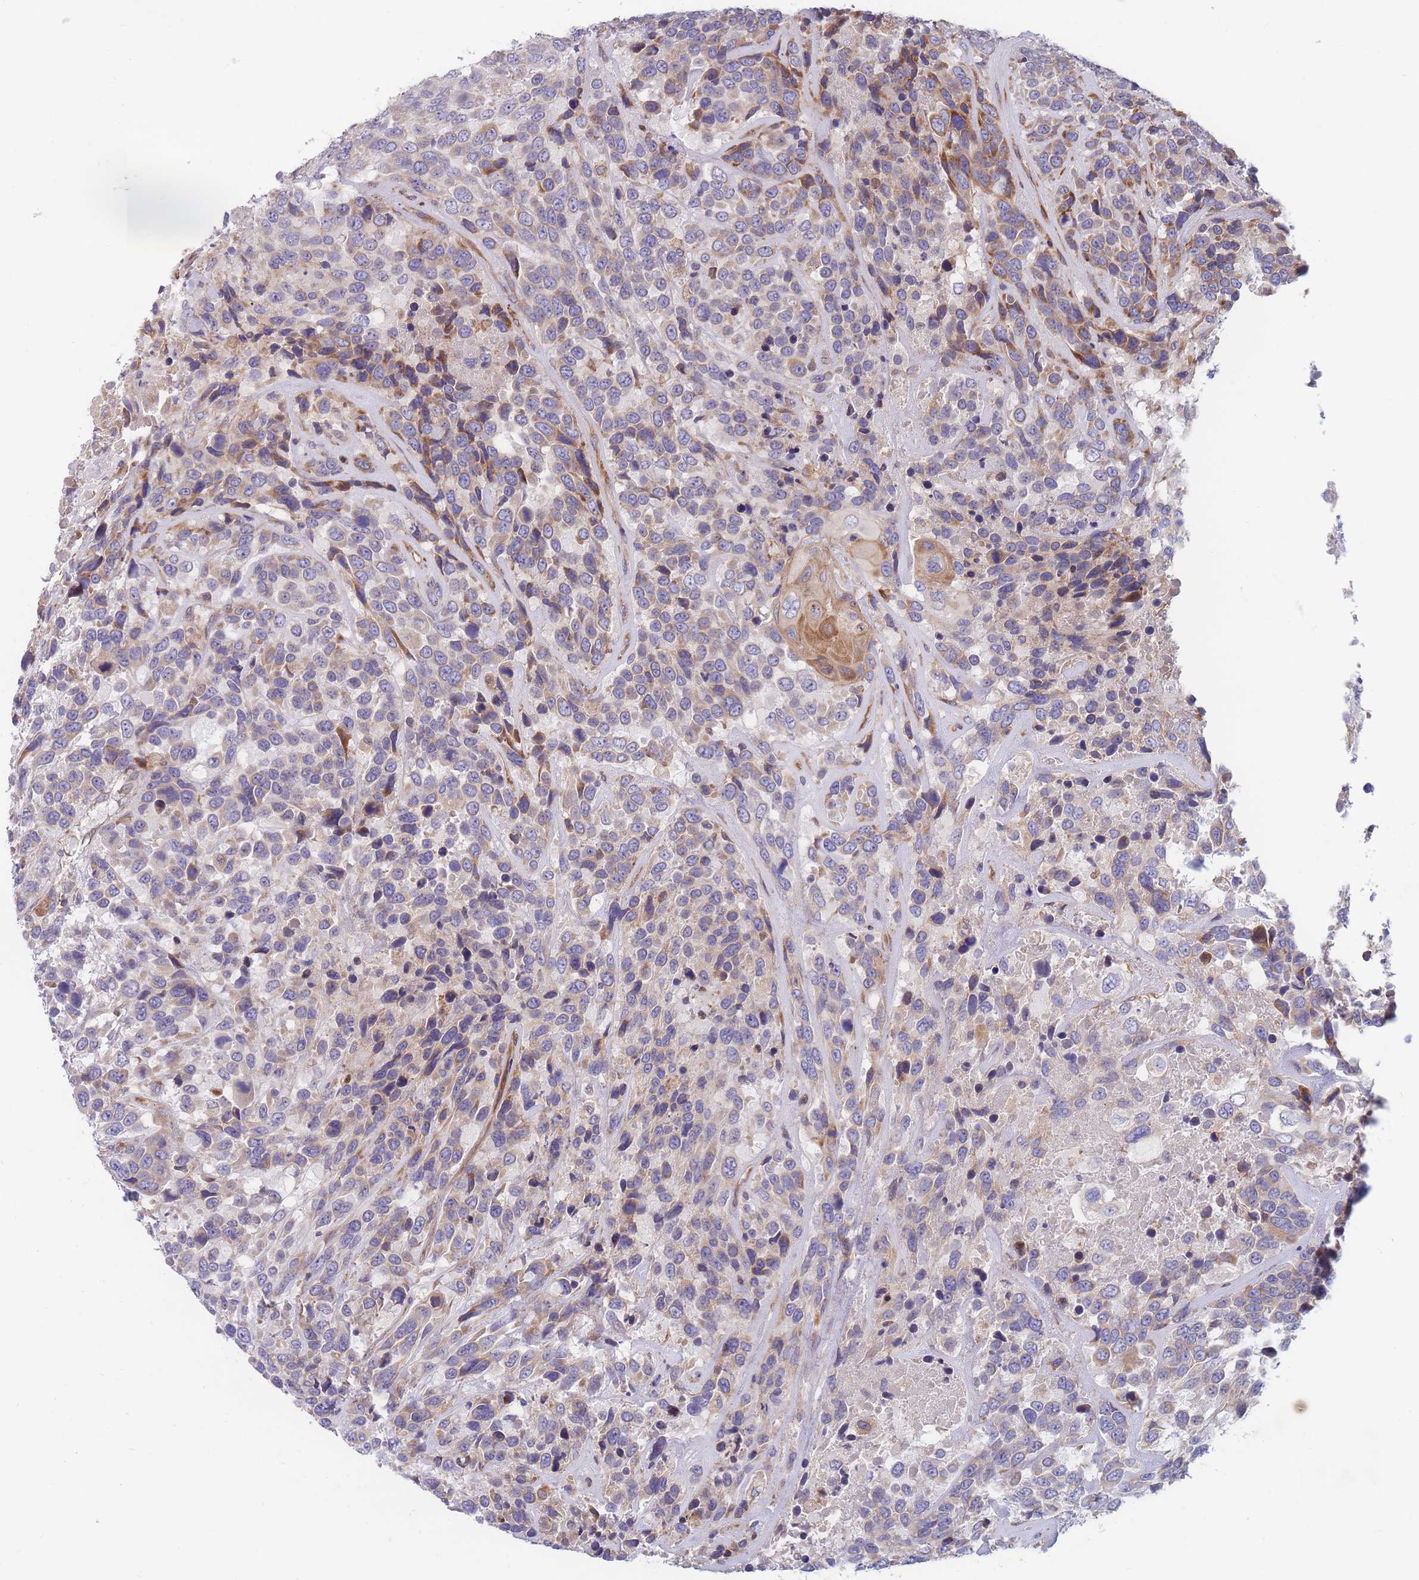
{"staining": {"intensity": "moderate", "quantity": "<25%", "location": "cytoplasmic/membranous"}, "tissue": "urothelial cancer", "cell_type": "Tumor cells", "image_type": "cancer", "snomed": [{"axis": "morphology", "description": "Urothelial carcinoma, High grade"}, {"axis": "topography", "description": "Urinary bladder"}], "caption": "Immunohistochemical staining of human urothelial carcinoma (high-grade) shows low levels of moderate cytoplasmic/membranous staining in about <25% of tumor cells. (DAB IHC with brightfield microscopy, high magnification).", "gene": "TMEM131L", "patient": {"sex": "female", "age": 70}}